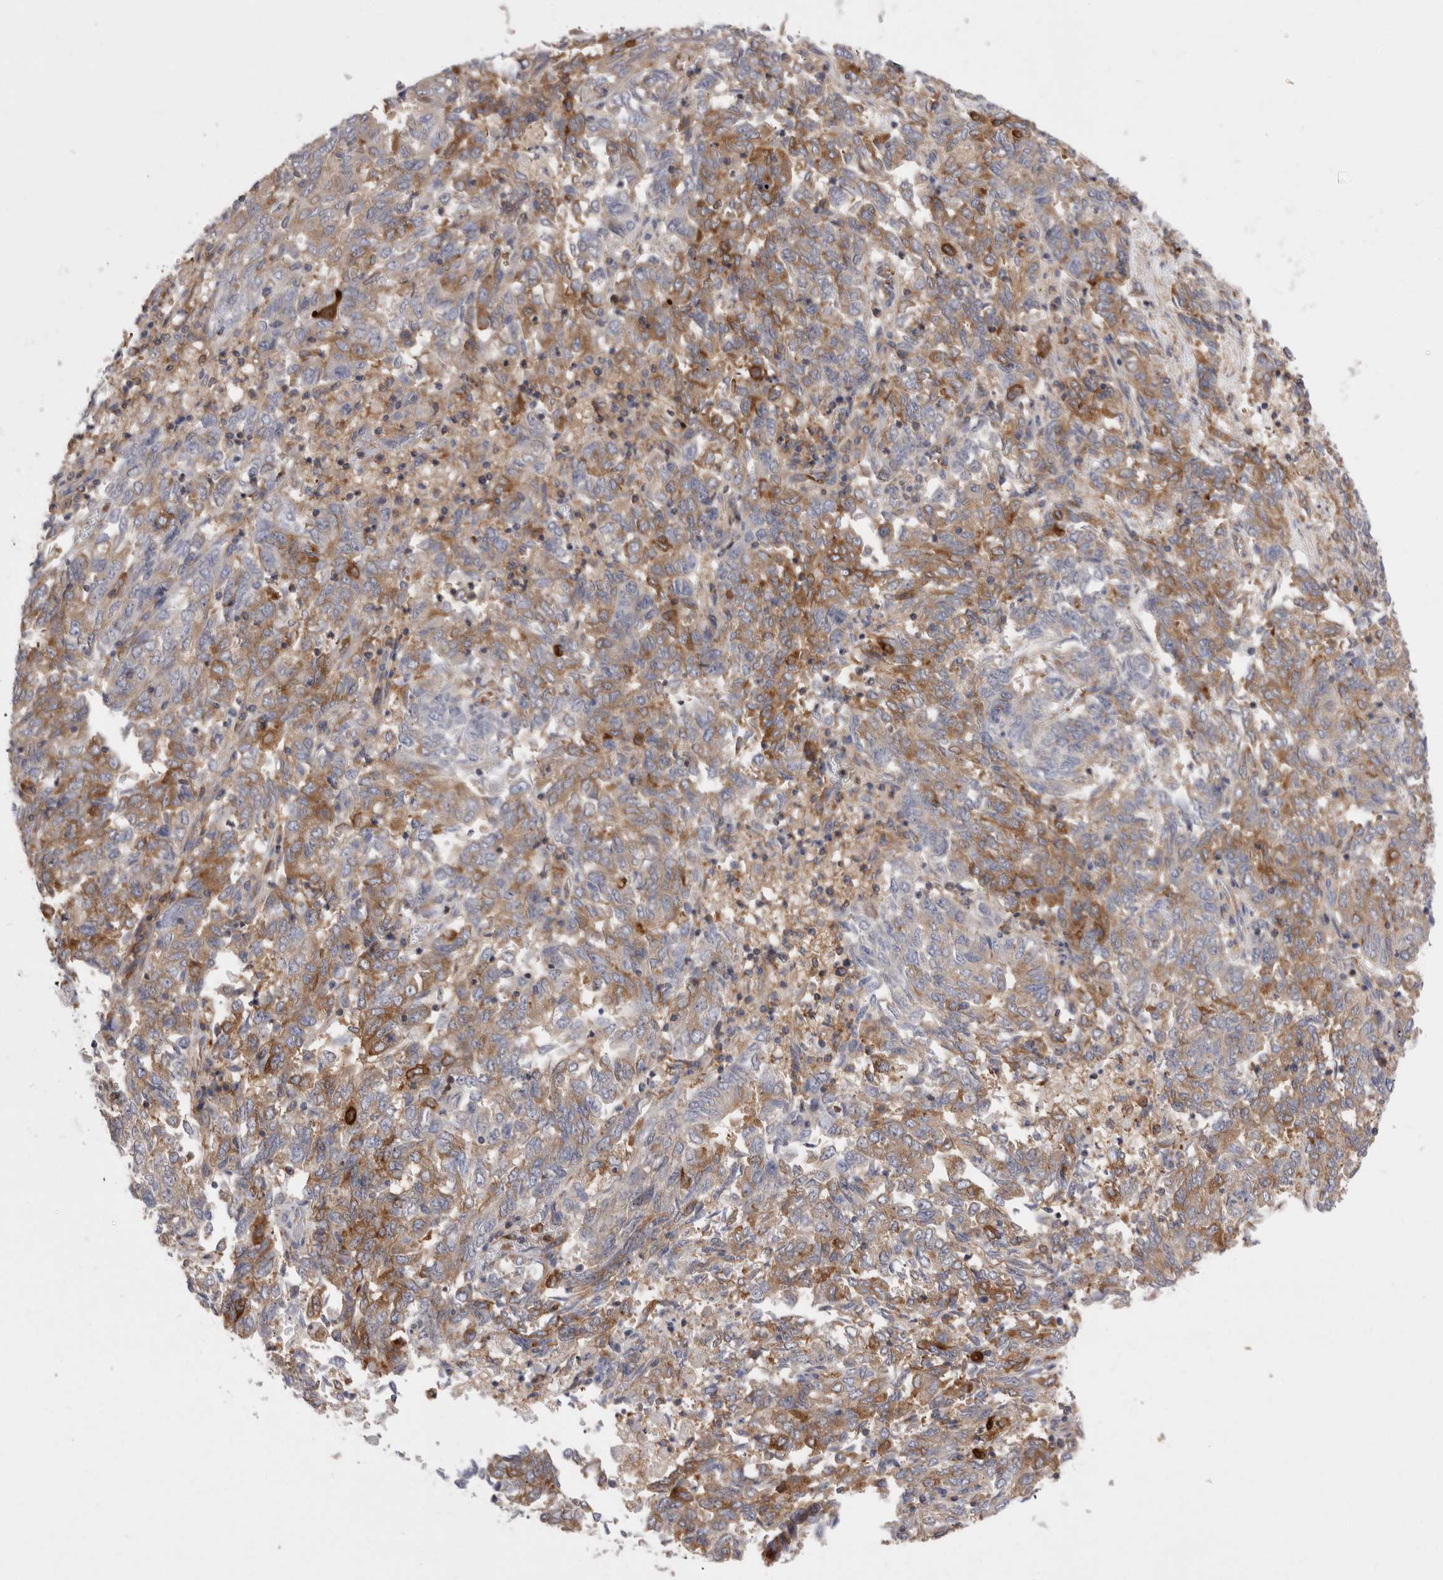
{"staining": {"intensity": "moderate", "quantity": ">75%", "location": "cytoplasmic/membranous"}, "tissue": "endometrial cancer", "cell_type": "Tumor cells", "image_type": "cancer", "snomed": [{"axis": "morphology", "description": "Adenocarcinoma, NOS"}, {"axis": "topography", "description": "Endometrium"}], "caption": "Immunohistochemical staining of human adenocarcinoma (endometrial) demonstrates medium levels of moderate cytoplasmic/membranous positivity in about >75% of tumor cells. (Brightfield microscopy of DAB IHC at high magnification).", "gene": "RAB11FIP1", "patient": {"sex": "female", "age": 80}}